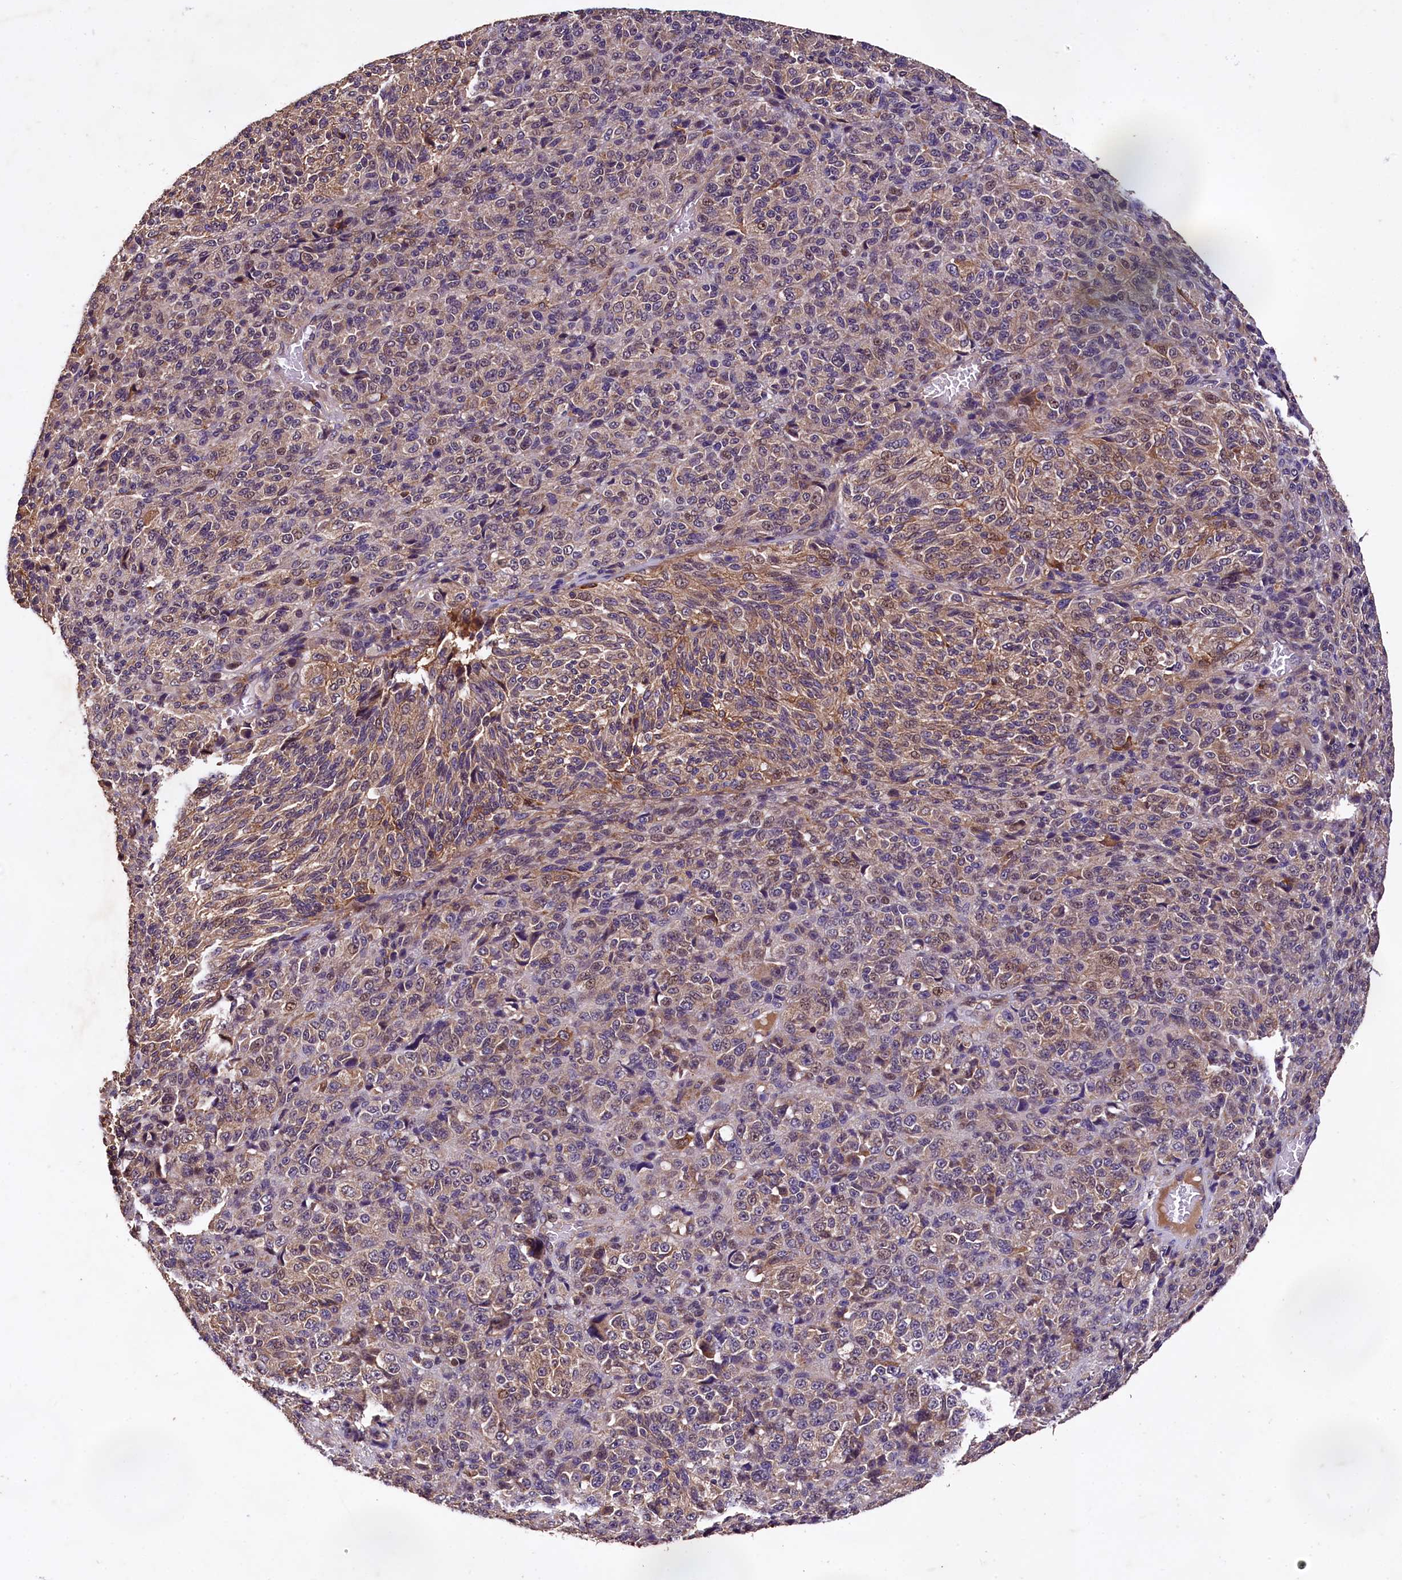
{"staining": {"intensity": "moderate", "quantity": "<25%", "location": "cytoplasmic/membranous,nuclear"}, "tissue": "melanoma", "cell_type": "Tumor cells", "image_type": "cancer", "snomed": [{"axis": "morphology", "description": "Malignant melanoma, Metastatic site"}, {"axis": "topography", "description": "Brain"}], "caption": "Protein analysis of melanoma tissue reveals moderate cytoplasmic/membranous and nuclear positivity in approximately <25% of tumor cells.", "gene": "PLXNB1", "patient": {"sex": "female", "age": 56}}